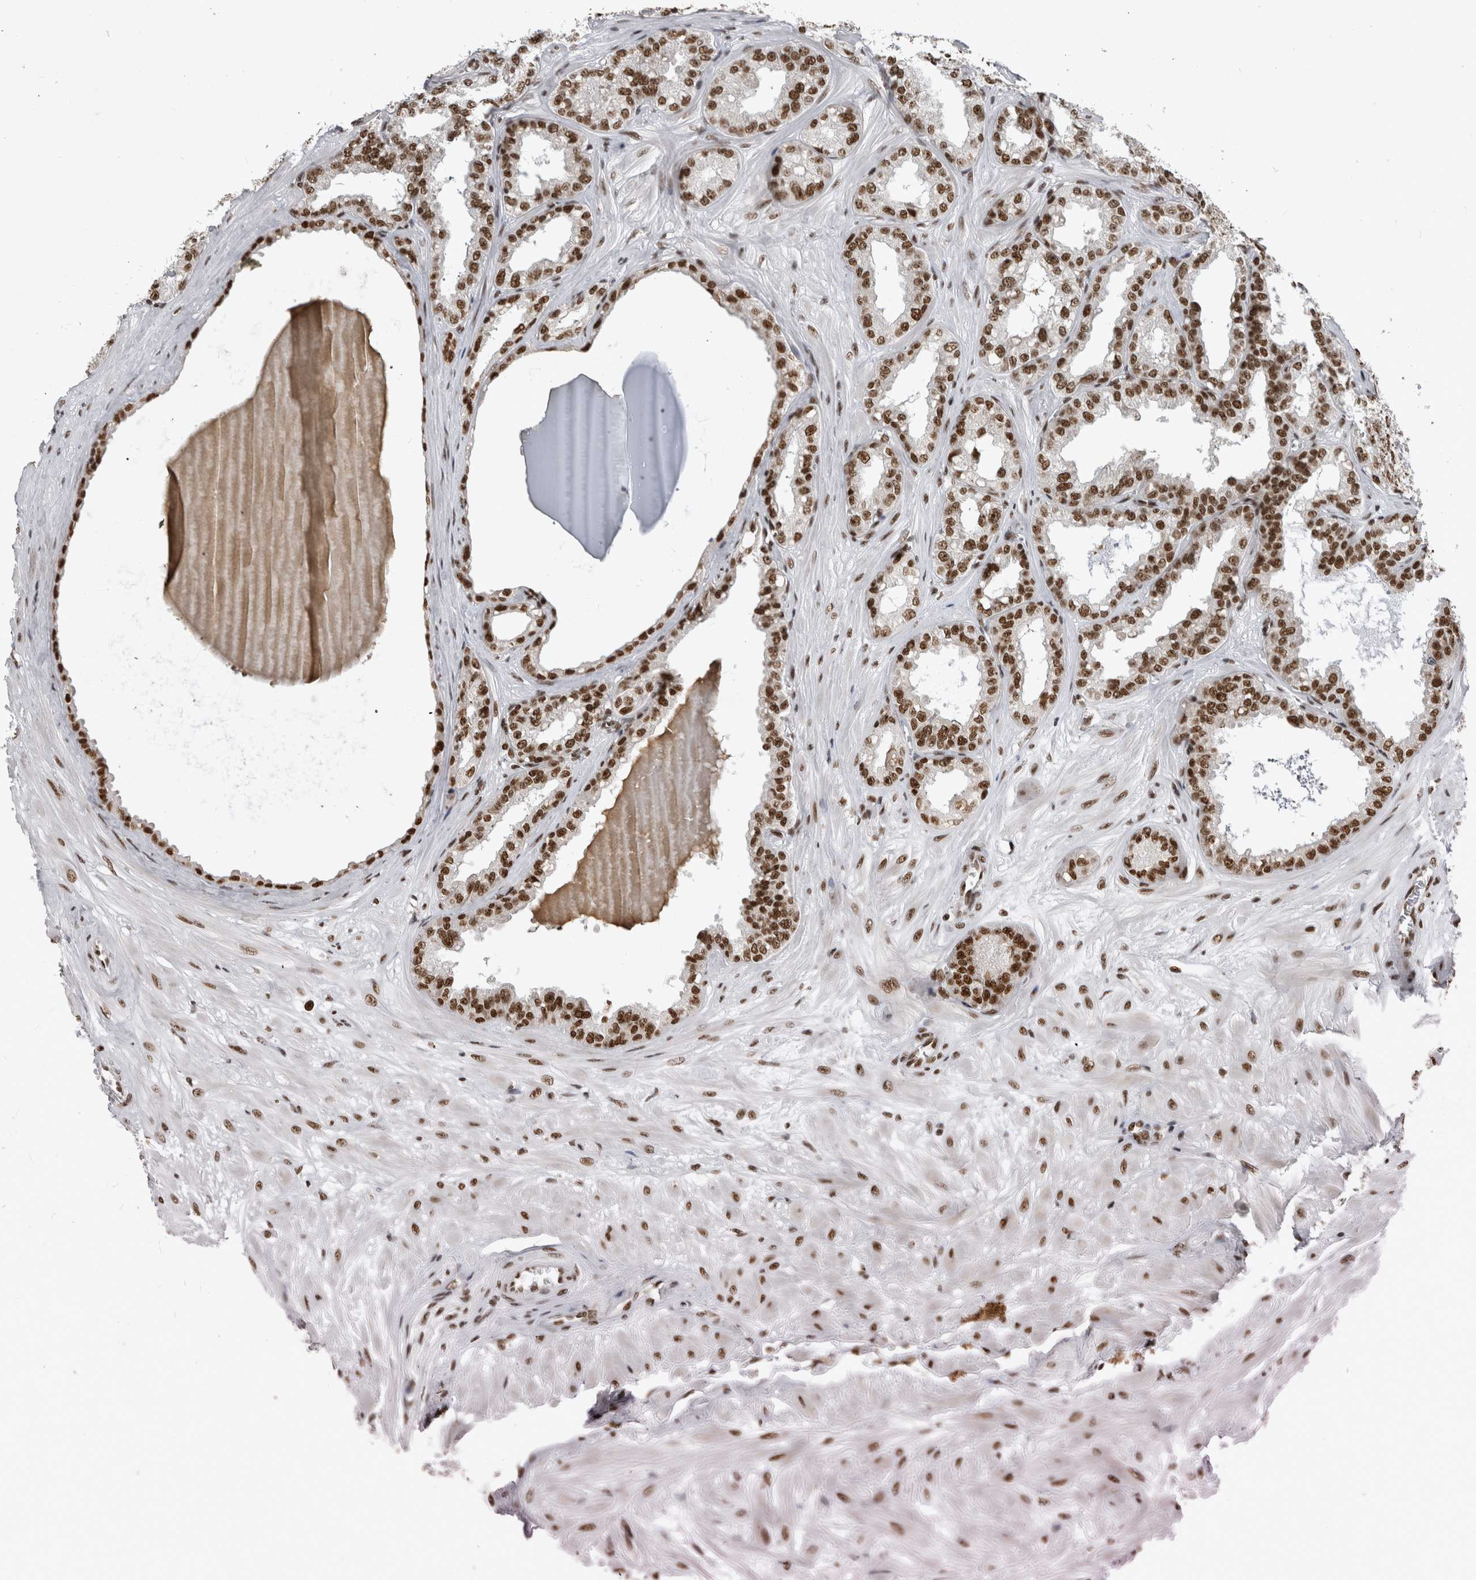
{"staining": {"intensity": "strong", "quantity": ">75%", "location": "nuclear"}, "tissue": "seminal vesicle", "cell_type": "Glandular cells", "image_type": "normal", "snomed": [{"axis": "morphology", "description": "Normal tissue, NOS"}, {"axis": "topography", "description": "Prostate"}, {"axis": "topography", "description": "Seminal veicle"}], "caption": "Benign seminal vesicle shows strong nuclear positivity in approximately >75% of glandular cells.", "gene": "ZSCAN2", "patient": {"sex": "male", "age": 51}}